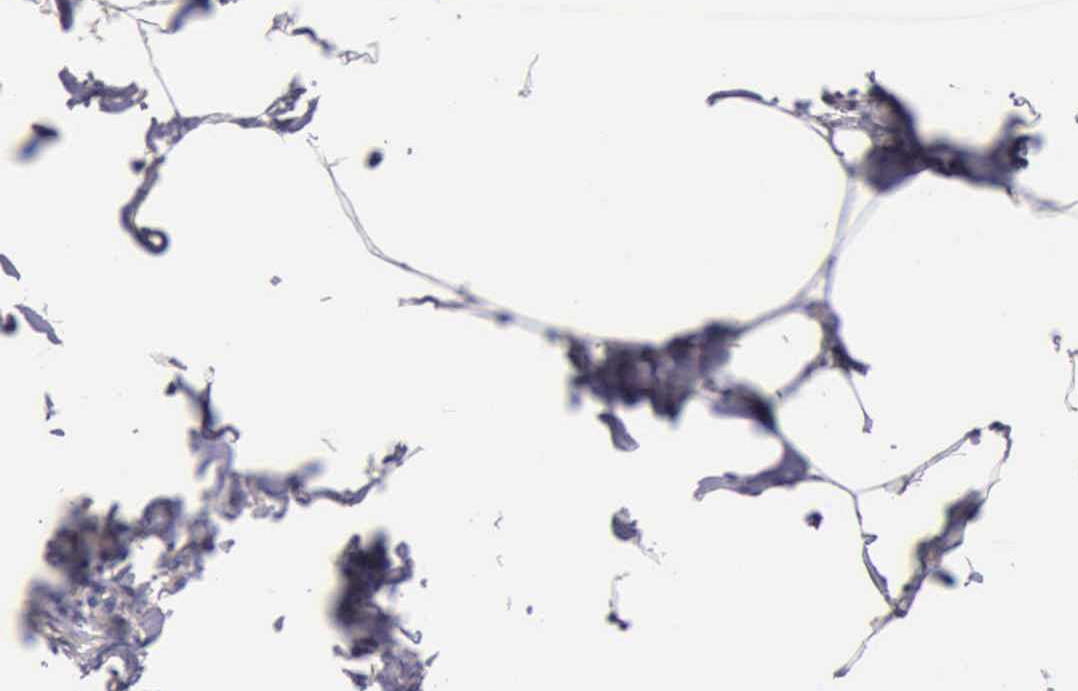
{"staining": {"intensity": "negative", "quantity": ">75%", "location": "none"}, "tissue": "adipose tissue", "cell_type": "Adipocytes", "image_type": "normal", "snomed": [{"axis": "morphology", "description": "Normal tissue, NOS"}, {"axis": "topography", "description": "Vascular tissue"}], "caption": "Benign adipose tissue was stained to show a protein in brown. There is no significant staining in adipocytes. Nuclei are stained in blue.", "gene": "RAB39B", "patient": {"sex": "male", "age": 41}}